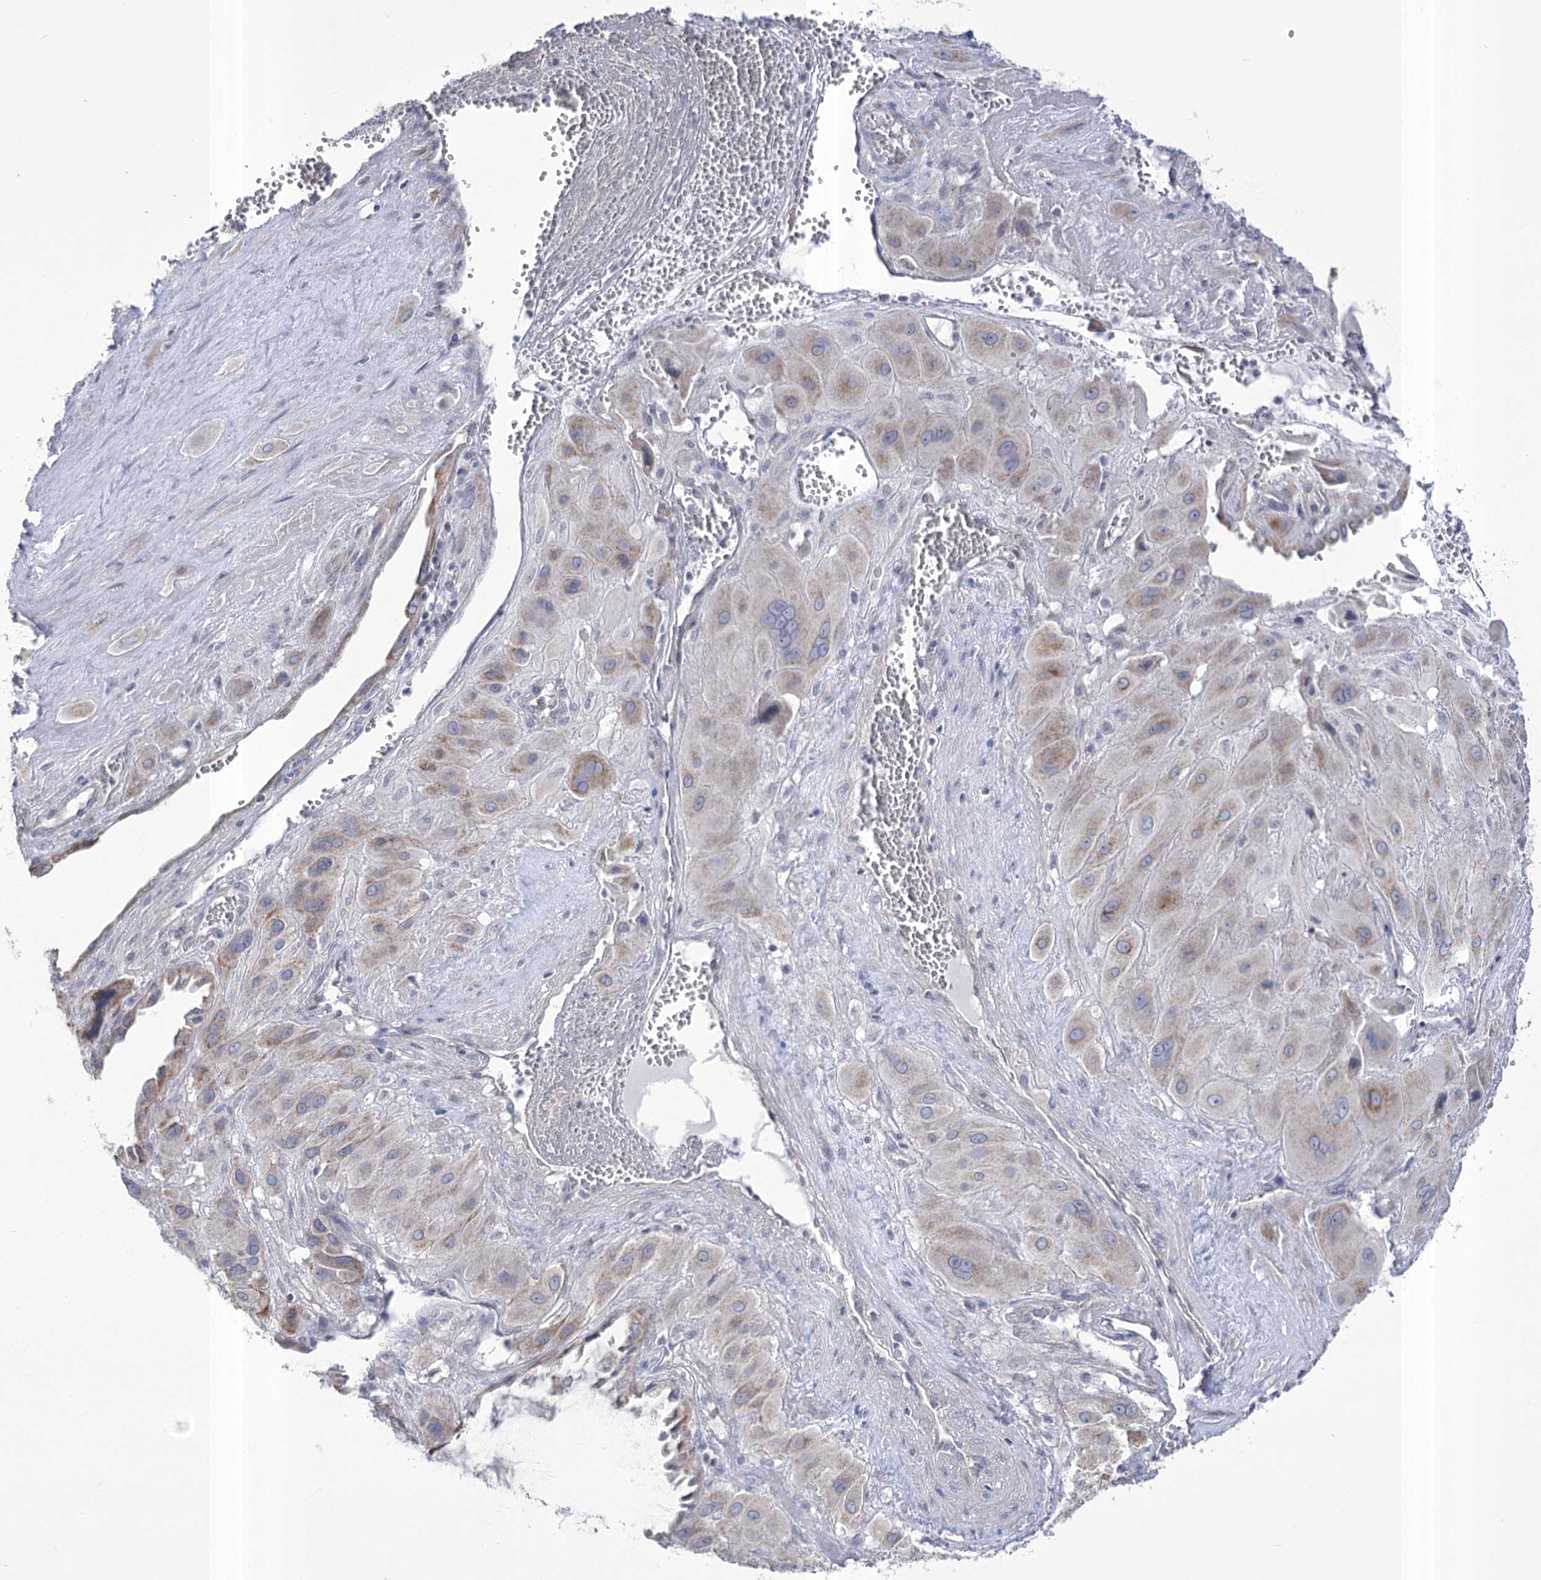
{"staining": {"intensity": "weak", "quantity": "25%-75%", "location": "cytoplasmic/membranous"}, "tissue": "cervical cancer", "cell_type": "Tumor cells", "image_type": "cancer", "snomed": [{"axis": "morphology", "description": "Squamous cell carcinoma, NOS"}, {"axis": "topography", "description": "Cervix"}], "caption": "Weak cytoplasmic/membranous expression for a protein is seen in approximately 25%-75% of tumor cells of cervical cancer (squamous cell carcinoma) using immunohistochemistry (IHC).", "gene": "PDHB", "patient": {"sex": "female", "age": 34}}